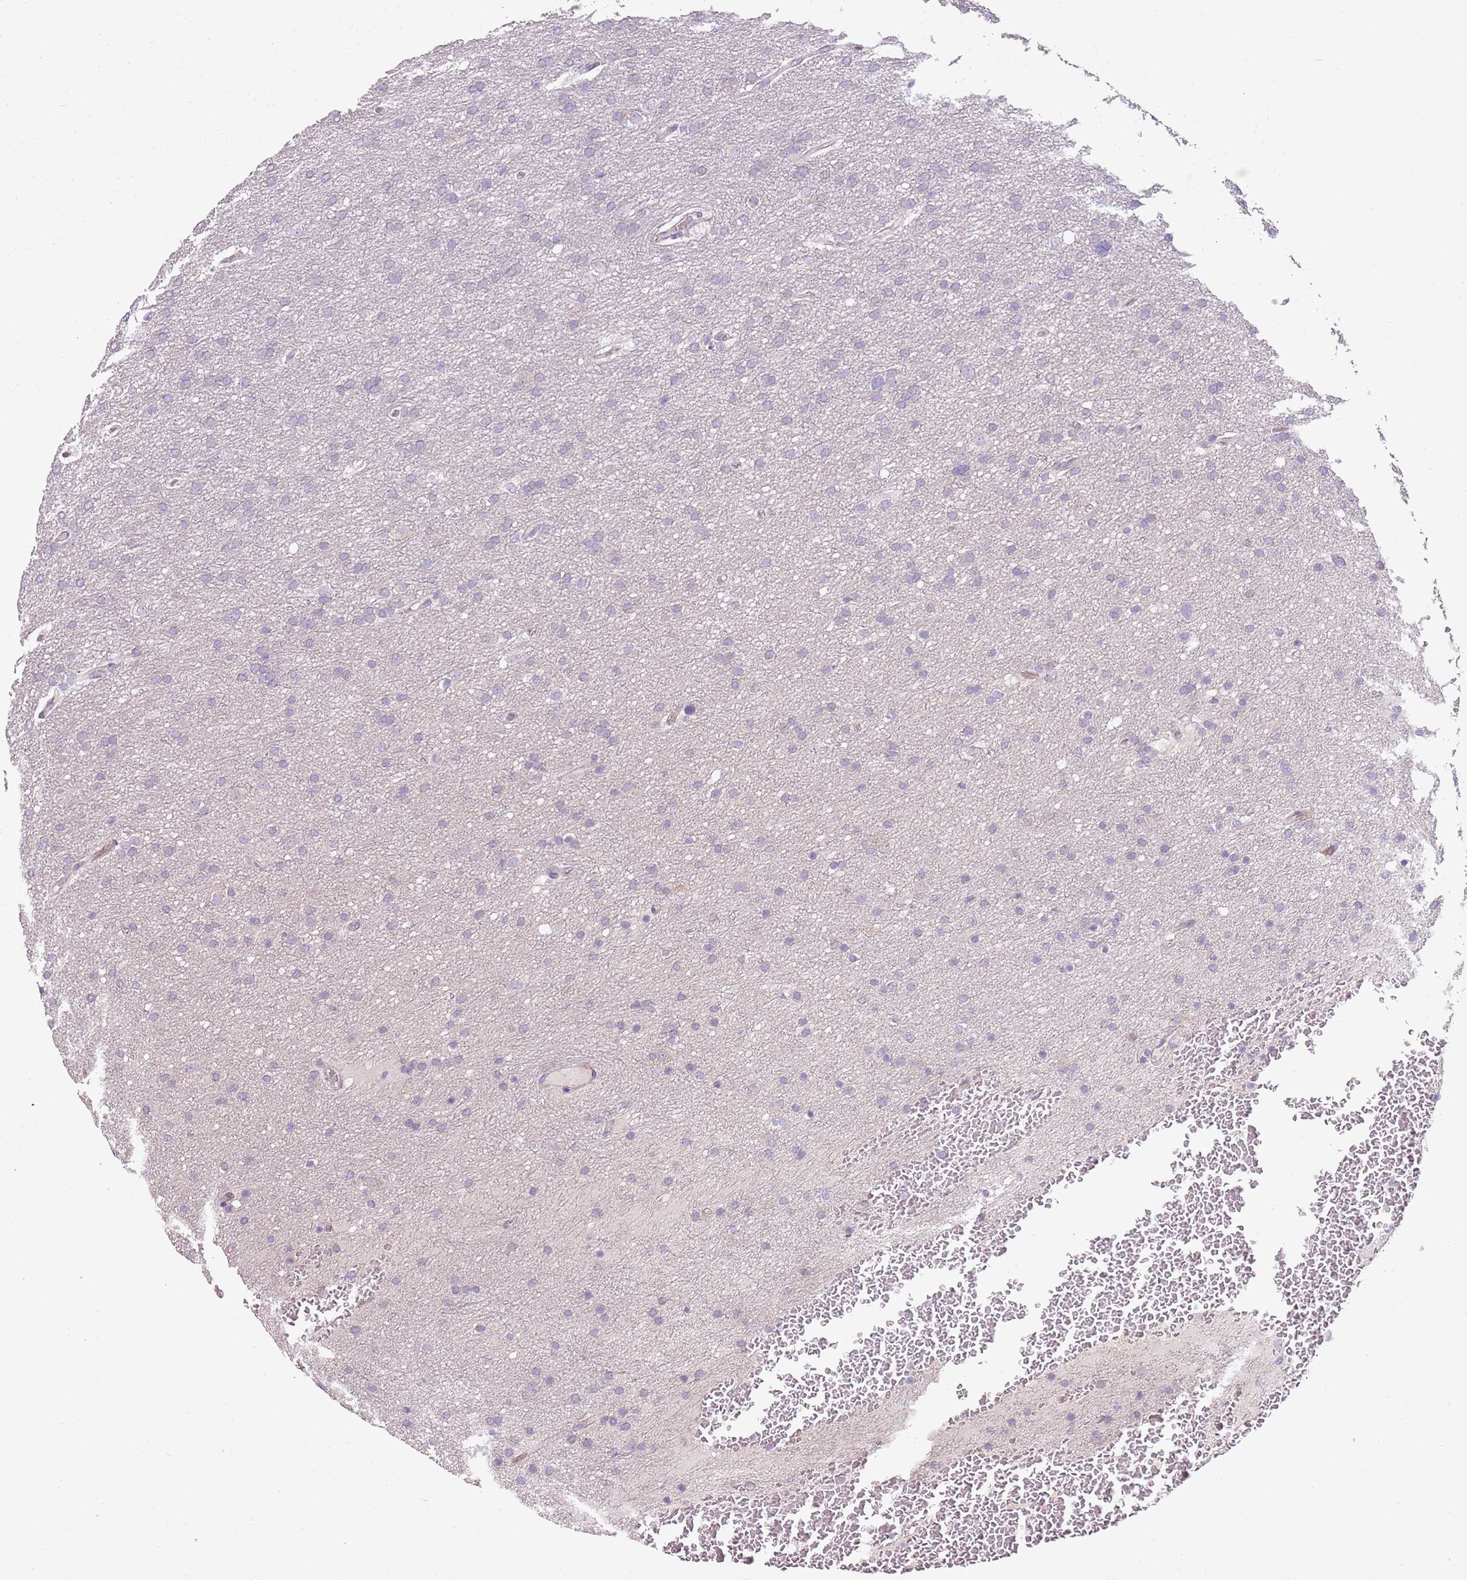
{"staining": {"intensity": "negative", "quantity": "none", "location": "none"}, "tissue": "glioma", "cell_type": "Tumor cells", "image_type": "cancer", "snomed": [{"axis": "morphology", "description": "Glioma, malignant, High grade"}, {"axis": "topography", "description": "Cerebral cortex"}], "caption": "This is a micrograph of immunohistochemistry staining of malignant high-grade glioma, which shows no expression in tumor cells.", "gene": "ZNF583", "patient": {"sex": "female", "age": 36}}